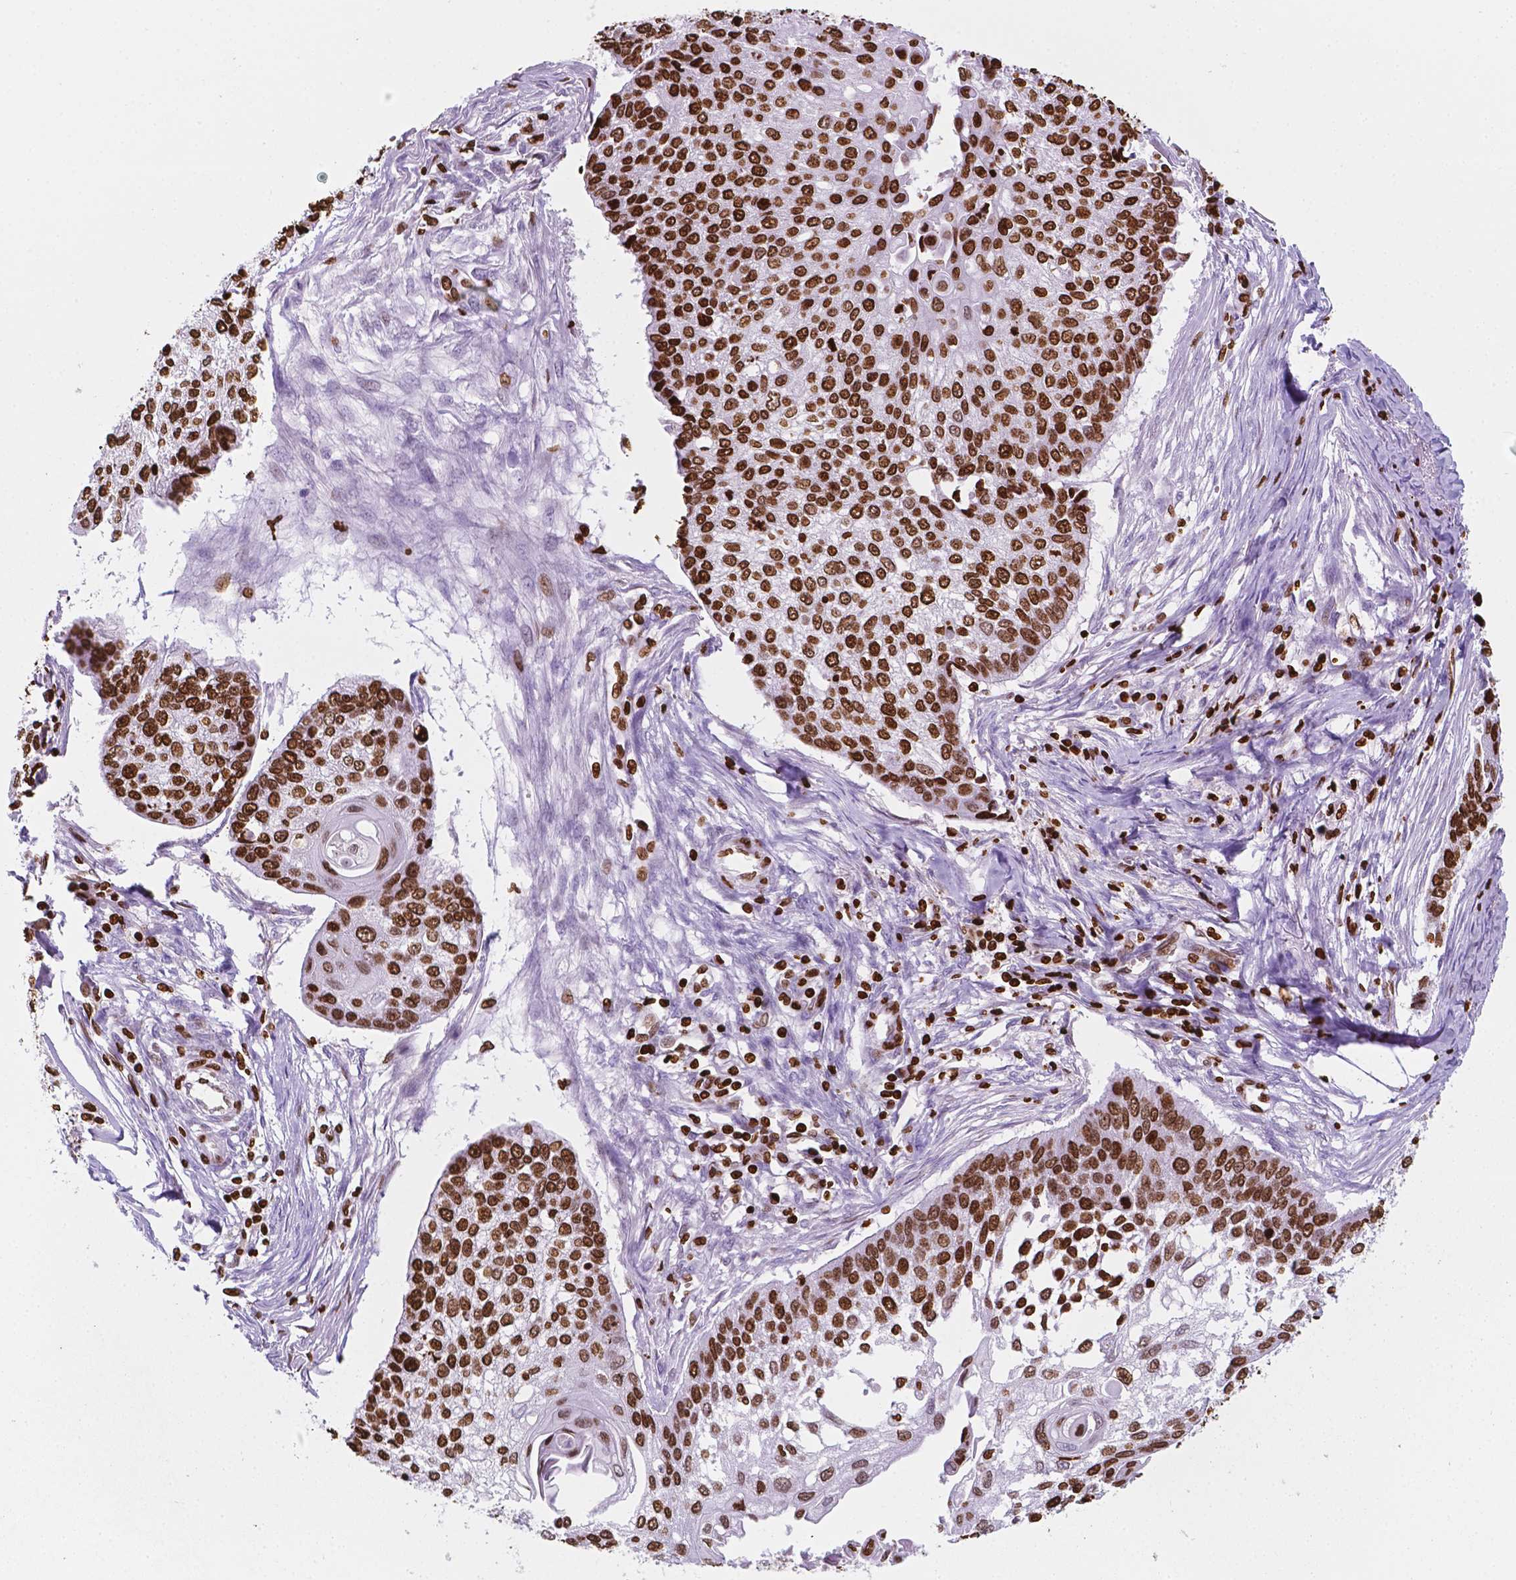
{"staining": {"intensity": "strong", "quantity": ">75%", "location": "nuclear"}, "tissue": "lung cancer", "cell_type": "Tumor cells", "image_type": "cancer", "snomed": [{"axis": "morphology", "description": "Squamous cell carcinoma, NOS"}, {"axis": "morphology", "description": "Squamous cell carcinoma, metastatic, NOS"}, {"axis": "topography", "description": "Lung"}], "caption": "Immunohistochemical staining of human lung squamous cell carcinoma reveals high levels of strong nuclear expression in approximately >75% of tumor cells. (brown staining indicates protein expression, while blue staining denotes nuclei).", "gene": "CBY3", "patient": {"sex": "male", "age": 63}}